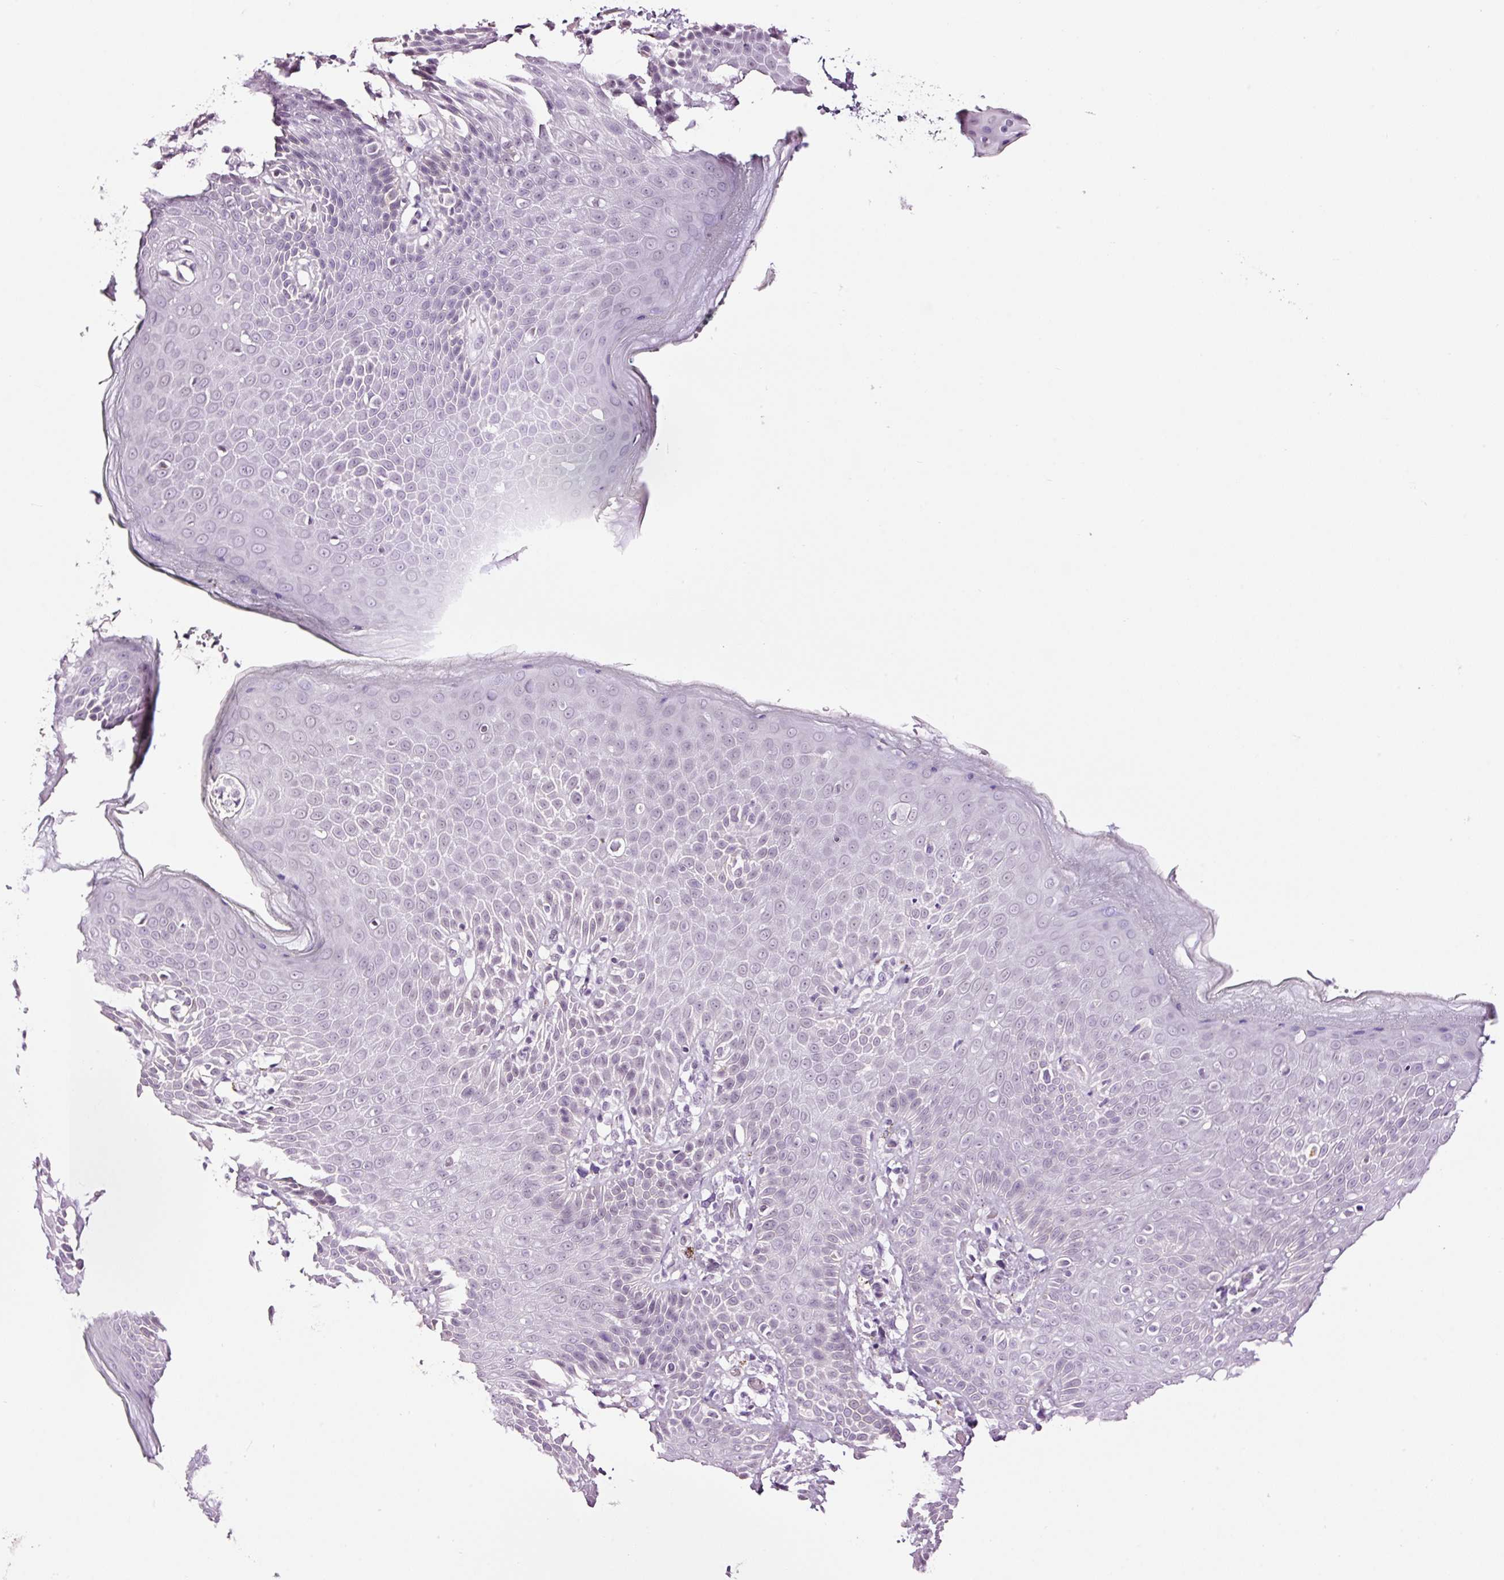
{"staining": {"intensity": "negative", "quantity": "none", "location": "none"}, "tissue": "skin", "cell_type": "Epidermal cells", "image_type": "normal", "snomed": [{"axis": "morphology", "description": "Normal tissue, NOS"}, {"axis": "topography", "description": "Peripheral nerve tissue"}], "caption": "The image displays no significant expression in epidermal cells of skin.", "gene": "RTF2", "patient": {"sex": "male", "age": 51}}